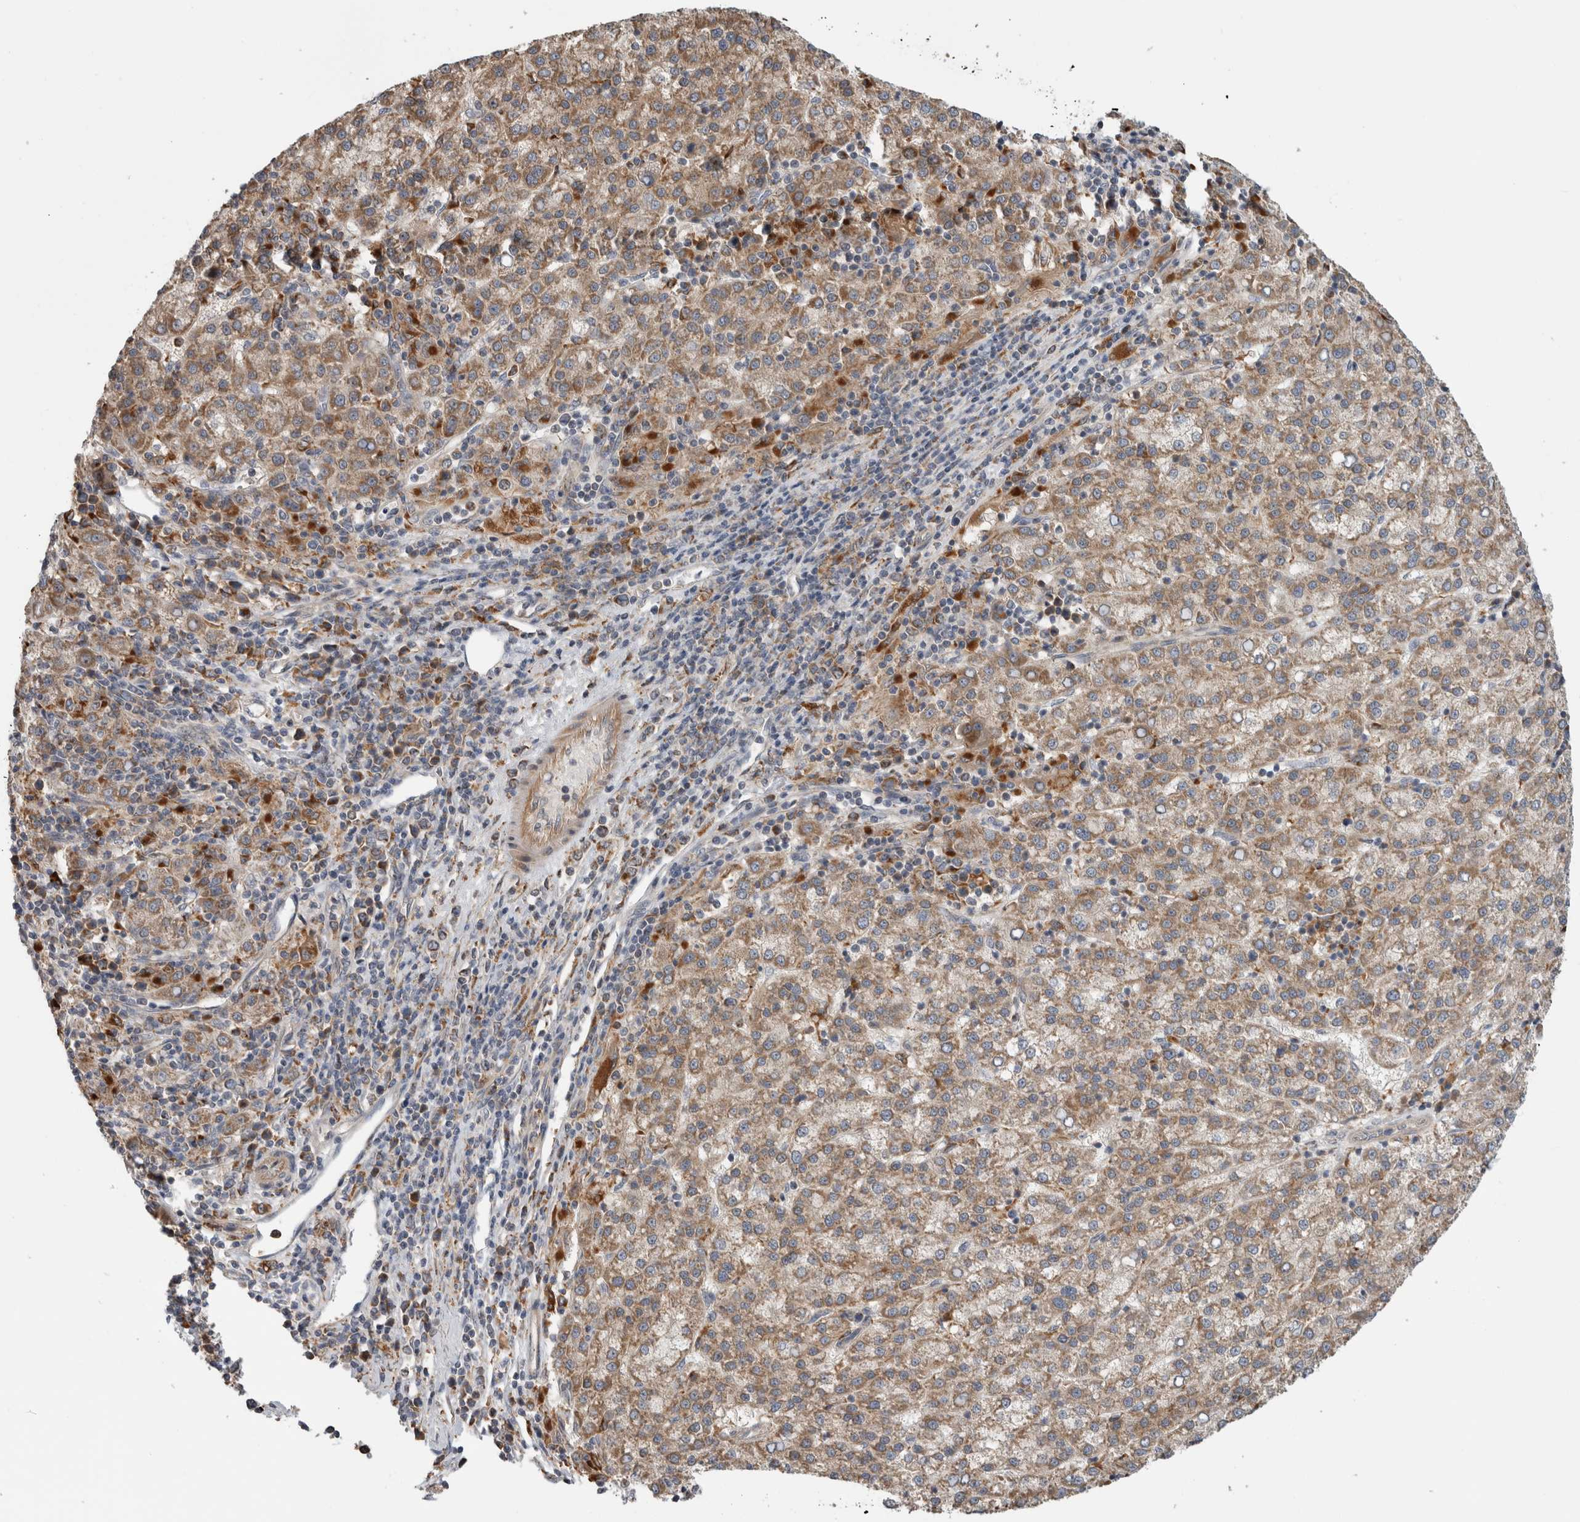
{"staining": {"intensity": "weak", "quantity": ">75%", "location": "cytoplasmic/membranous"}, "tissue": "liver cancer", "cell_type": "Tumor cells", "image_type": "cancer", "snomed": [{"axis": "morphology", "description": "Carcinoma, Hepatocellular, NOS"}, {"axis": "topography", "description": "Liver"}], "caption": "Brown immunohistochemical staining in liver cancer (hepatocellular carcinoma) shows weak cytoplasmic/membranous expression in approximately >75% of tumor cells.", "gene": "ADGRL3", "patient": {"sex": "female", "age": 58}}